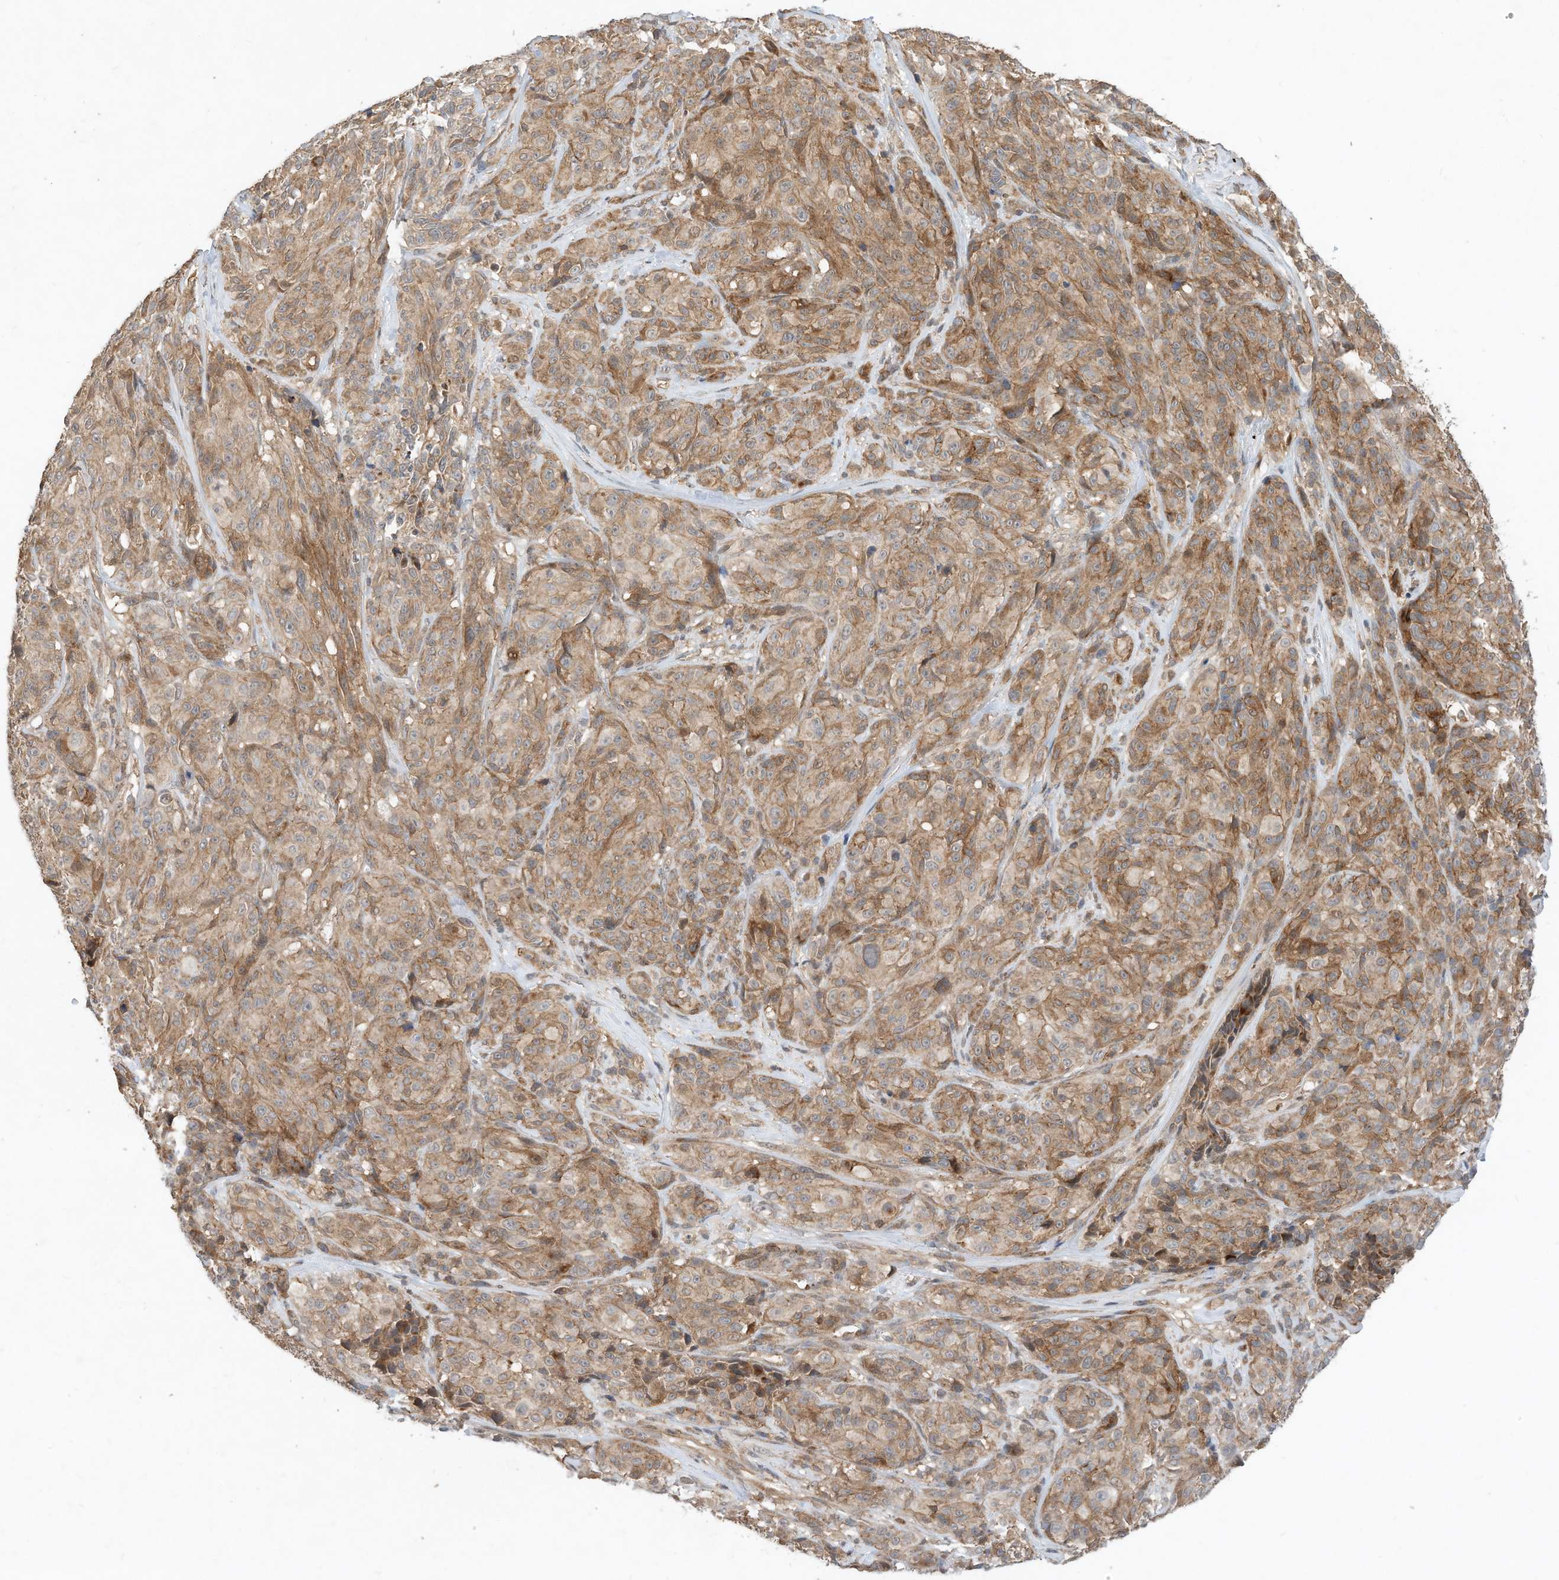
{"staining": {"intensity": "moderate", "quantity": ">75%", "location": "cytoplasmic/membranous"}, "tissue": "melanoma", "cell_type": "Tumor cells", "image_type": "cancer", "snomed": [{"axis": "morphology", "description": "Malignant melanoma, NOS"}, {"axis": "topography", "description": "Skin"}], "caption": "Moderate cytoplasmic/membranous protein staining is identified in about >75% of tumor cells in malignant melanoma.", "gene": "CPAMD8", "patient": {"sex": "male", "age": 73}}